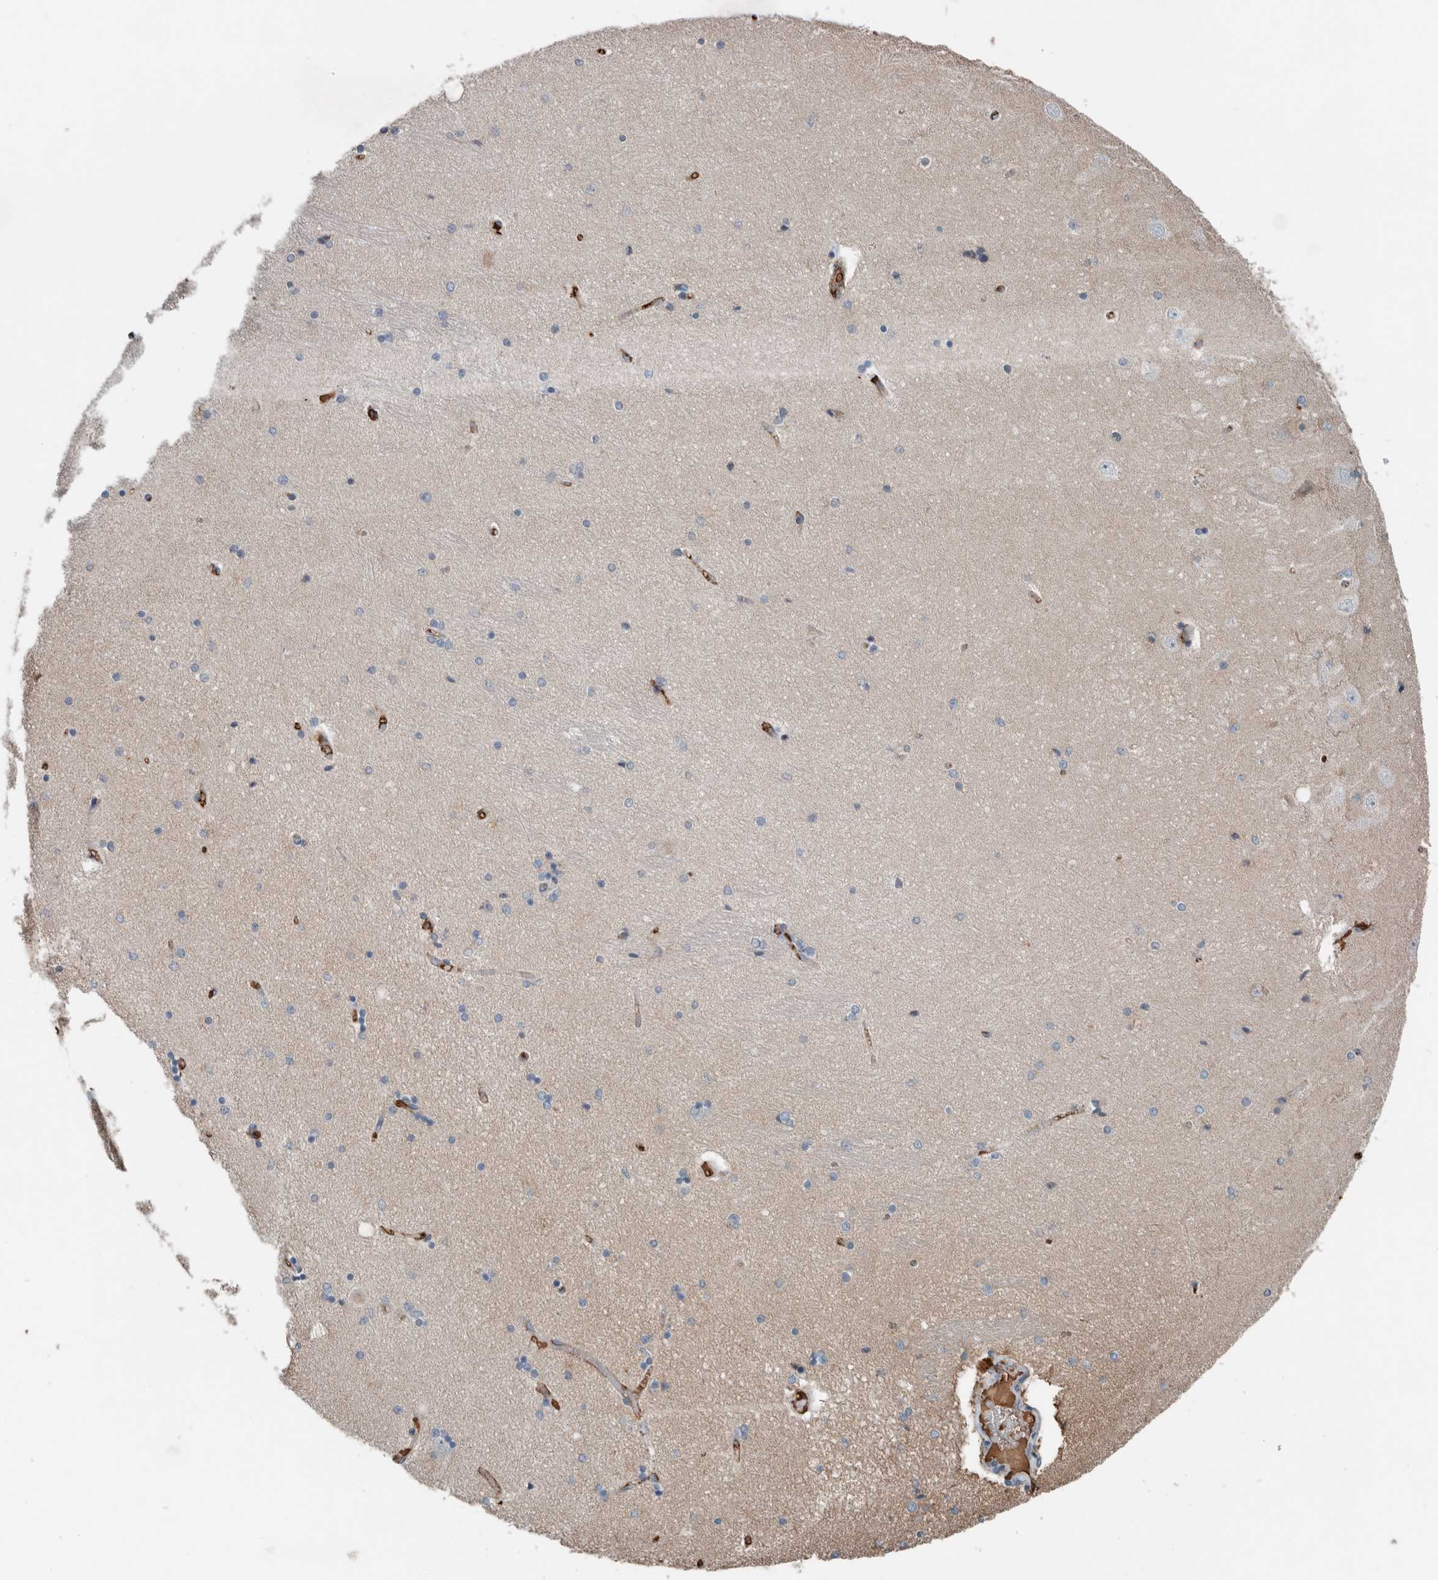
{"staining": {"intensity": "moderate", "quantity": "<25%", "location": "cytoplasmic/membranous"}, "tissue": "hippocampus", "cell_type": "Glial cells", "image_type": "normal", "snomed": [{"axis": "morphology", "description": "Normal tissue, NOS"}, {"axis": "topography", "description": "Hippocampus"}], "caption": "Protein expression analysis of benign human hippocampus reveals moderate cytoplasmic/membranous expression in about <25% of glial cells. (DAB (3,3'-diaminobenzidine) IHC, brown staining for protein, blue staining for nuclei).", "gene": "USP34", "patient": {"sex": "female", "age": 54}}